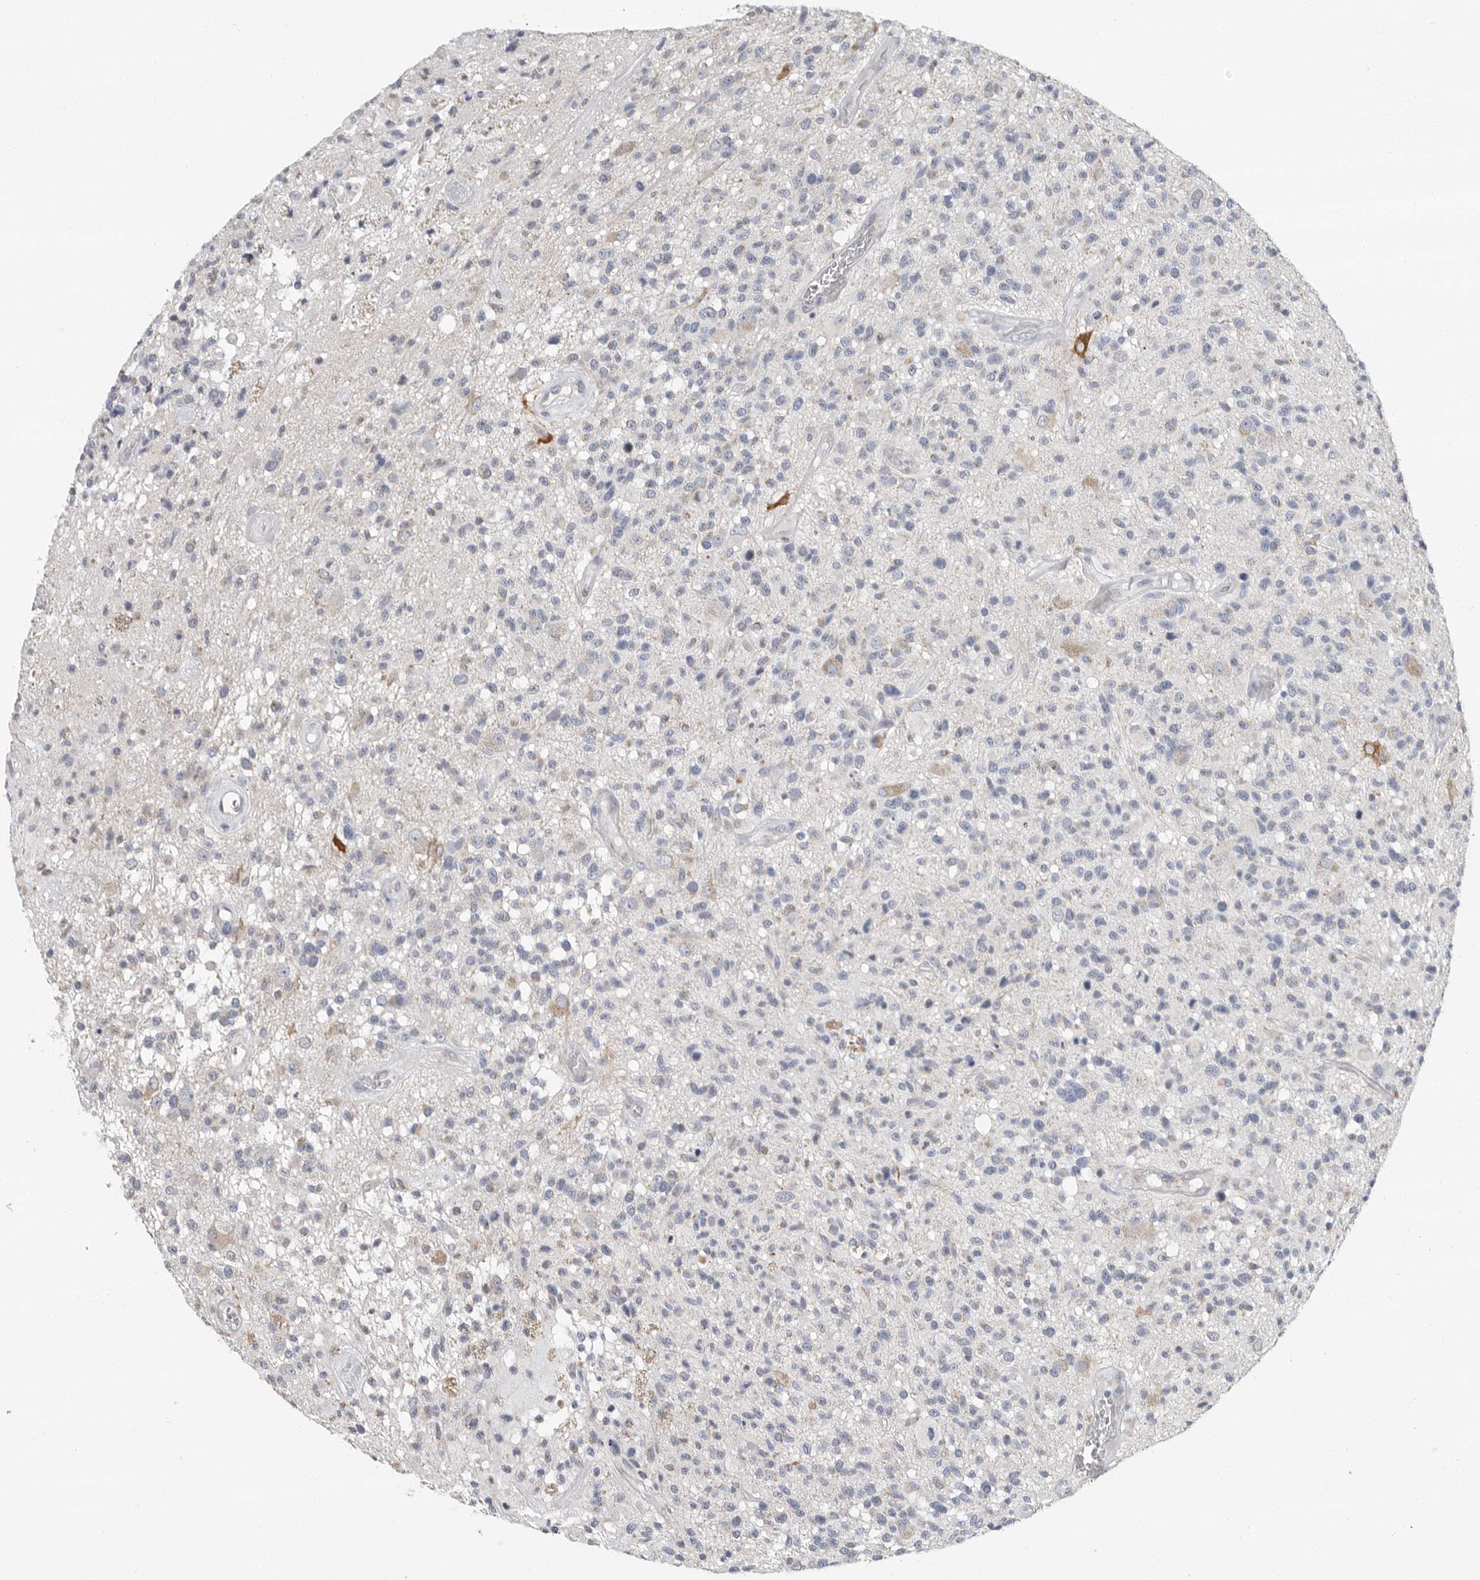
{"staining": {"intensity": "negative", "quantity": "none", "location": "none"}, "tissue": "glioma", "cell_type": "Tumor cells", "image_type": "cancer", "snomed": [{"axis": "morphology", "description": "Glioma, malignant, High grade"}, {"axis": "morphology", "description": "Glioblastoma, NOS"}, {"axis": "topography", "description": "Brain"}], "caption": "This is a photomicrograph of IHC staining of high-grade glioma (malignant), which shows no expression in tumor cells. Brightfield microscopy of immunohistochemistry stained with DAB (3,3'-diaminobenzidine) (brown) and hematoxylin (blue), captured at high magnification.", "gene": "PLN", "patient": {"sex": "male", "age": 60}}